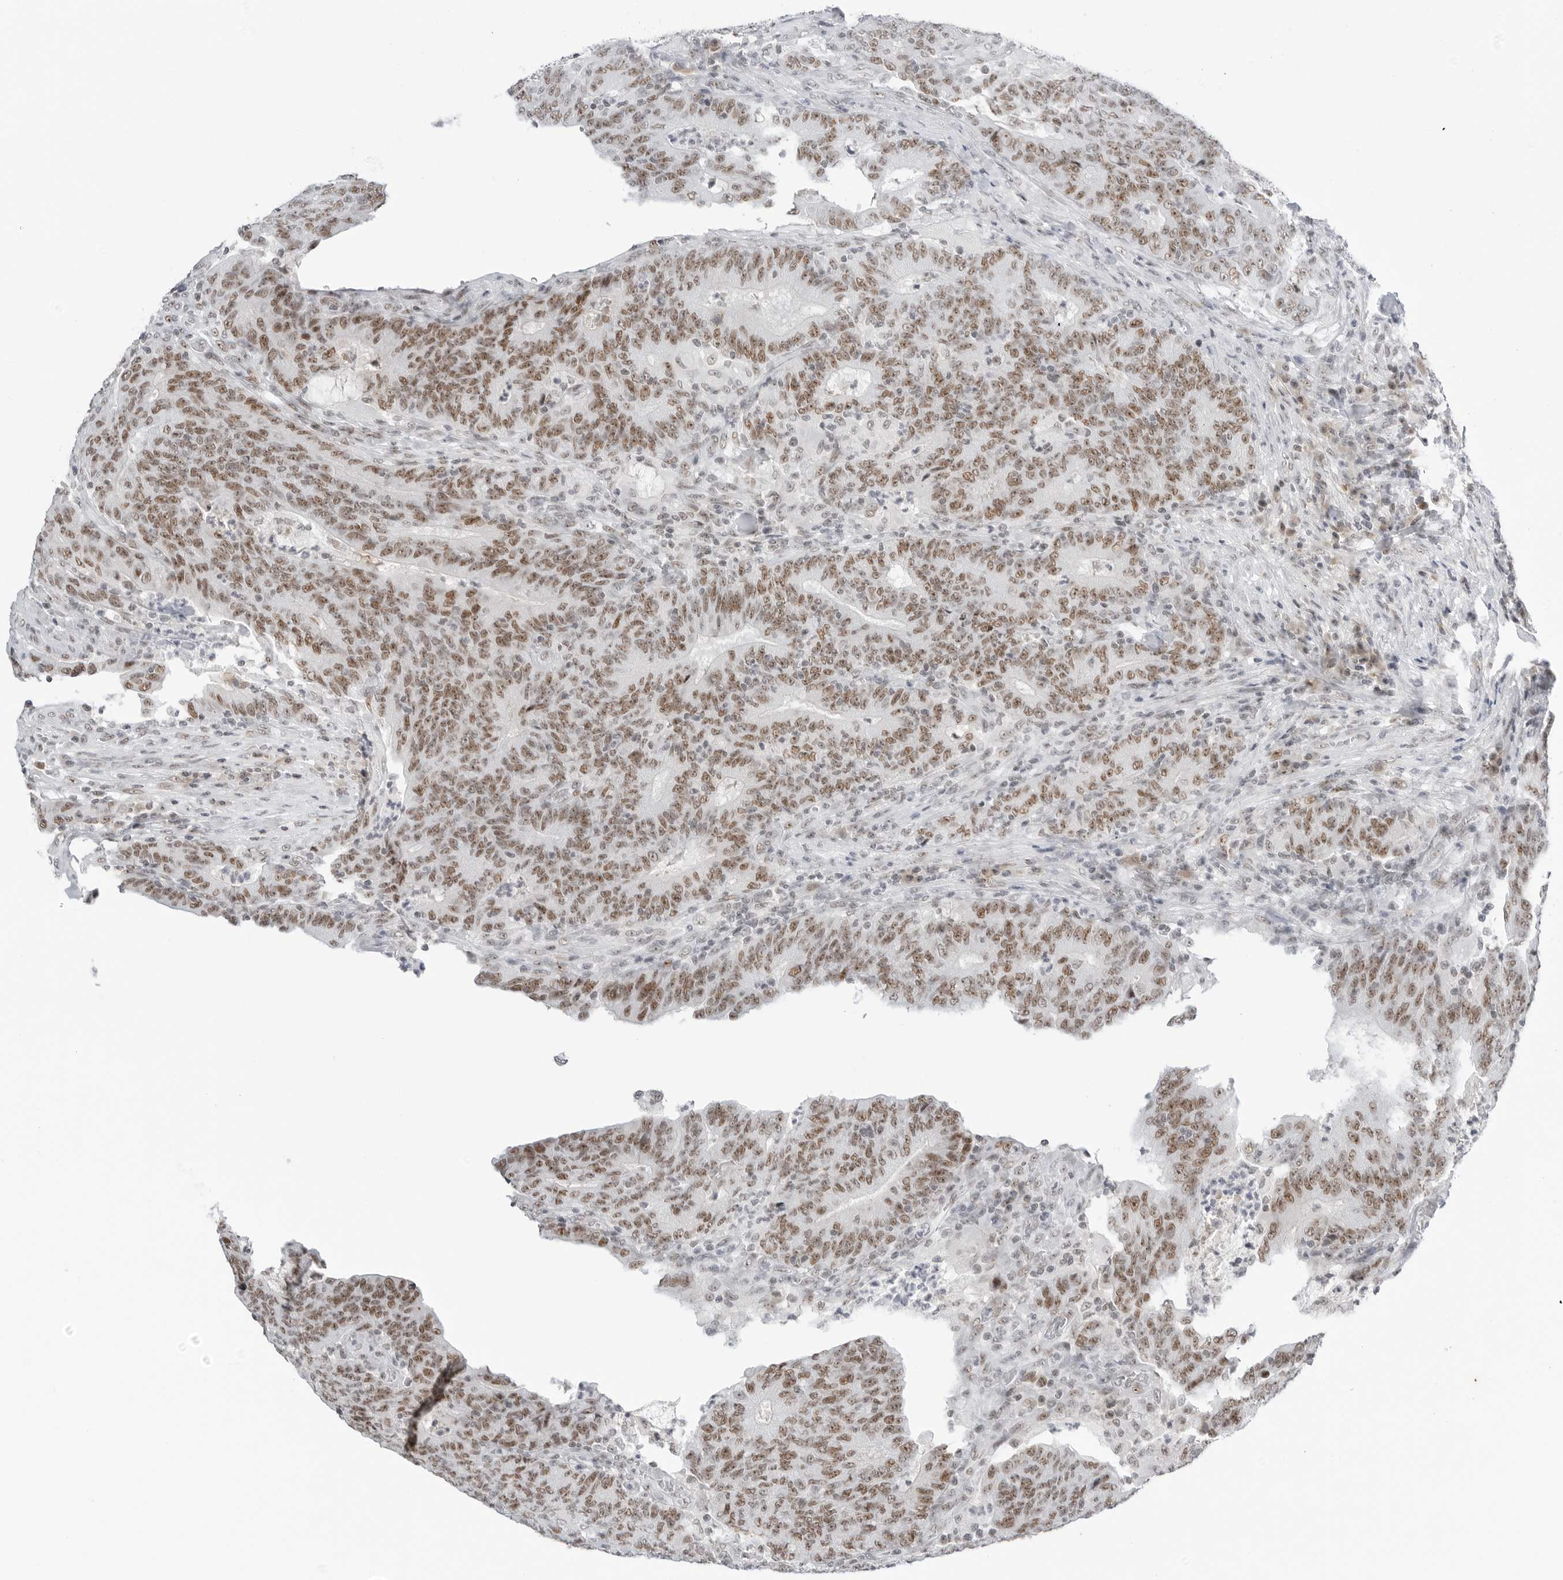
{"staining": {"intensity": "moderate", "quantity": ">75%", "location": "nuclear"}, "tissue": "colorectal cancer", "cell_type": "Tumor cells", "image_type": "cancer", "snomed": [{"axis": "morphology", "description": "Normal tissue, NOS"}, {"axis": "morphology", "description": "Adenocarcinoma, NOS"}, {"axis": "topography", "description": "Colon"}], "caption": "Brown immunohistochemical staining in adenocarcinoma (colorectal) reveals moderate nuclear staining in approximately >75% of tumor cells.", "gene": "WRAP53", "patient": {"sex": "female", "age": 75}}